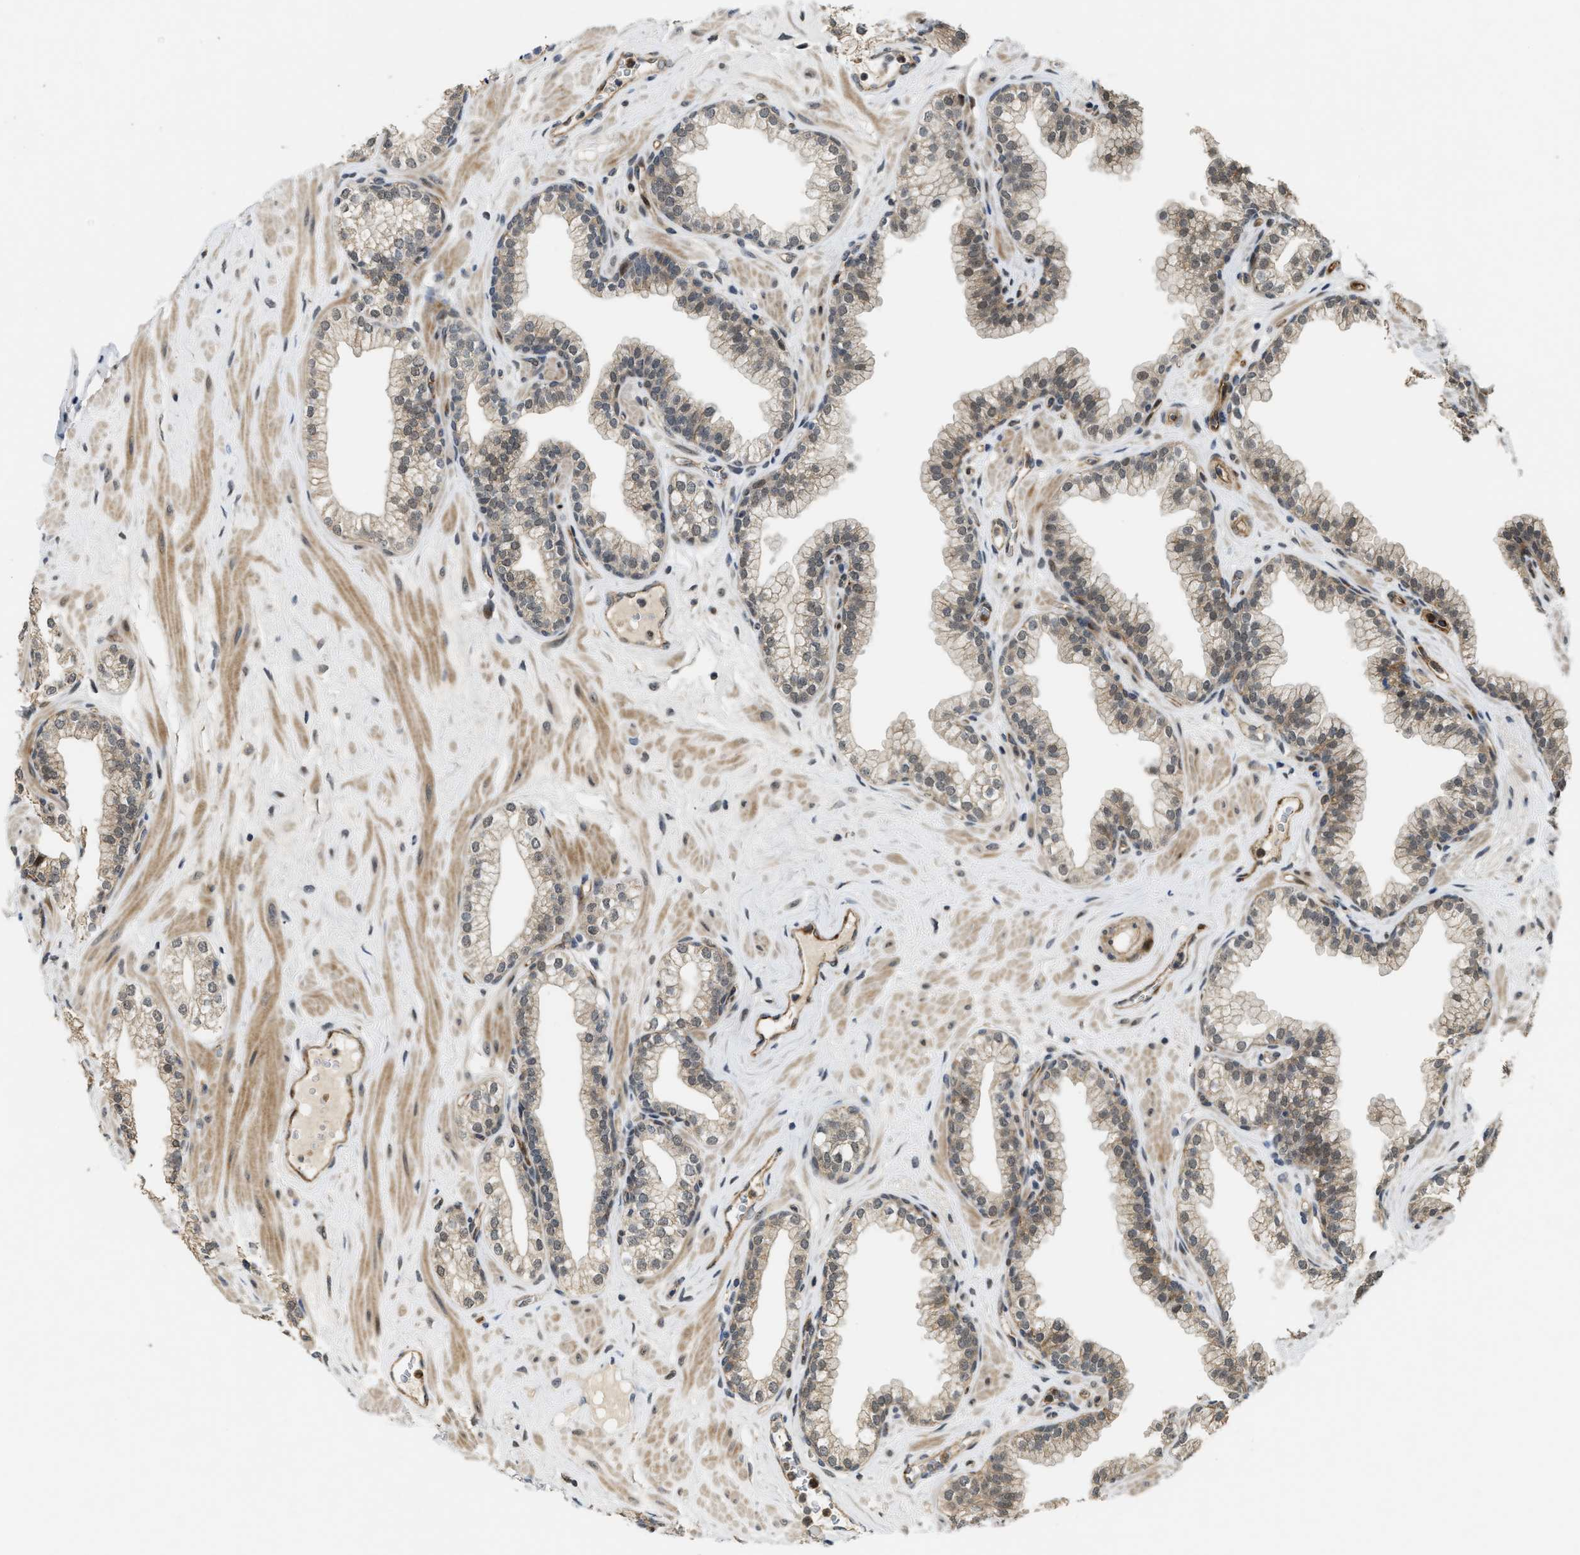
{"staining": {"intensity": "weak", "quantity": ">75%", "location": "cytoplasmic/membranous,nuclear"}, "tissue": "prostate", "cell_type": "Glandular cells", "image_type": "normal", "snomed": [{"axis": "morphology", "description": "Normal tissue, NOS"}, {"axis": "morphology", "description": "Urothelial carcinoma, Low grade"}, {"axis": "topography", "description": "Urinary bladder"}, {"axis": "topography", "description": "Prostate"}], "caption": "Immunohistochemical staining of benign prostate exhibits weak cytoplasmic/membranous,nuclear protein staining in approximately >75% of glandular cells.", "gene": "DPF2", "patient": {"sex": "male", "age": 60}}